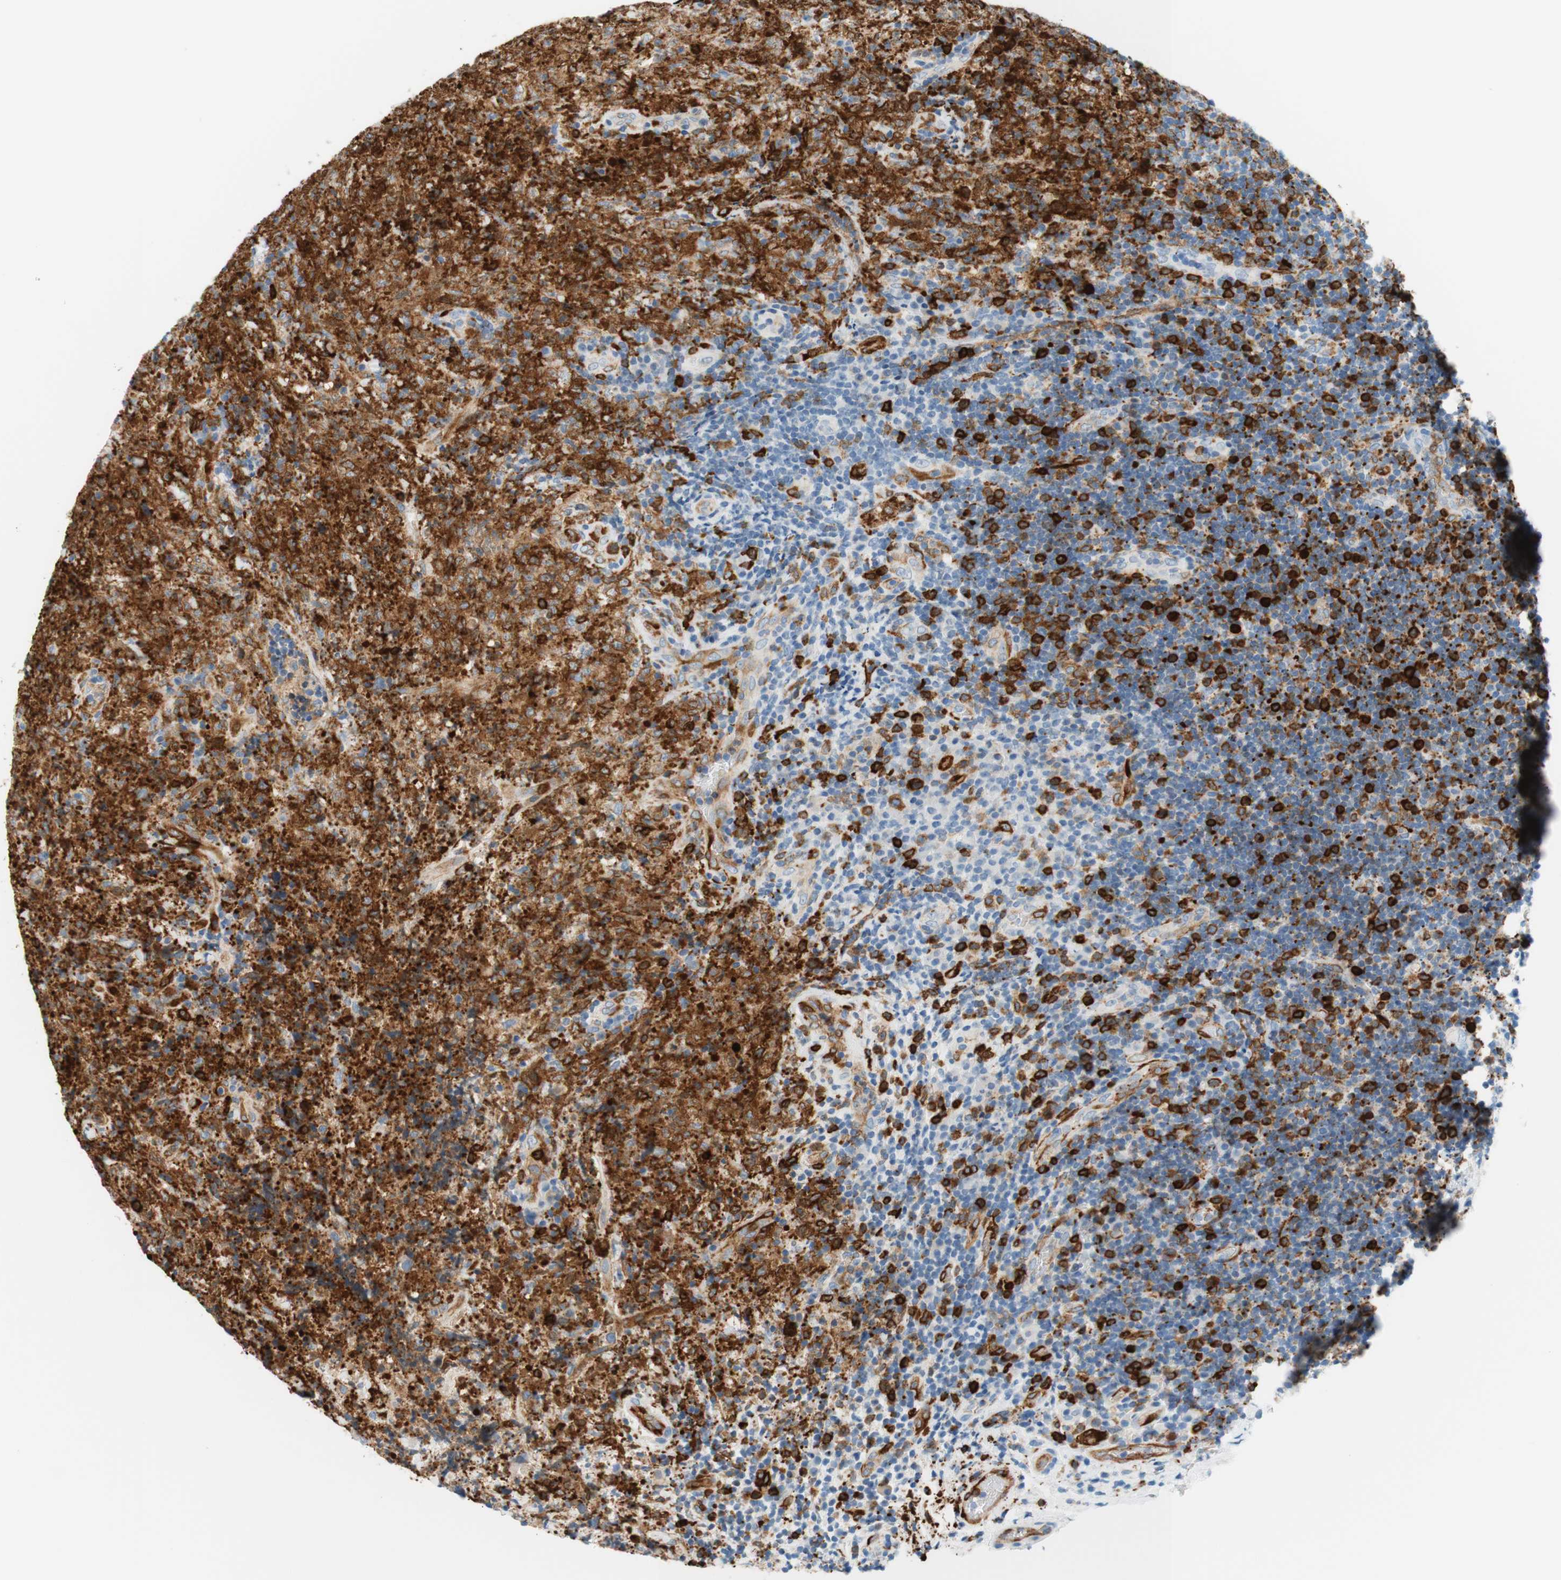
{"staining": {"intensity": "strong", "quantity": "25%-75%", "location": "cytoplasmic/membranous,nuclear"}, "tissue": "lymphoma", "cell_type": "Tumor cells", "image_type": "cancer", "snomed": [{"axis": "morphology", "description": "Malignant lymphoma, non-Hodgkin's type, High grade"}, {"axis": "topography", "description": "Tonsil"}], "caption": "Immunohistochemical staining of human lymphoma reveals high levels of strong cytoplasmic/membranous and nuclear protein expression in approximately 25%-75% of tumor cells.", "gene": "STMN1", "patient": {"sex": "female", "age": 36}}